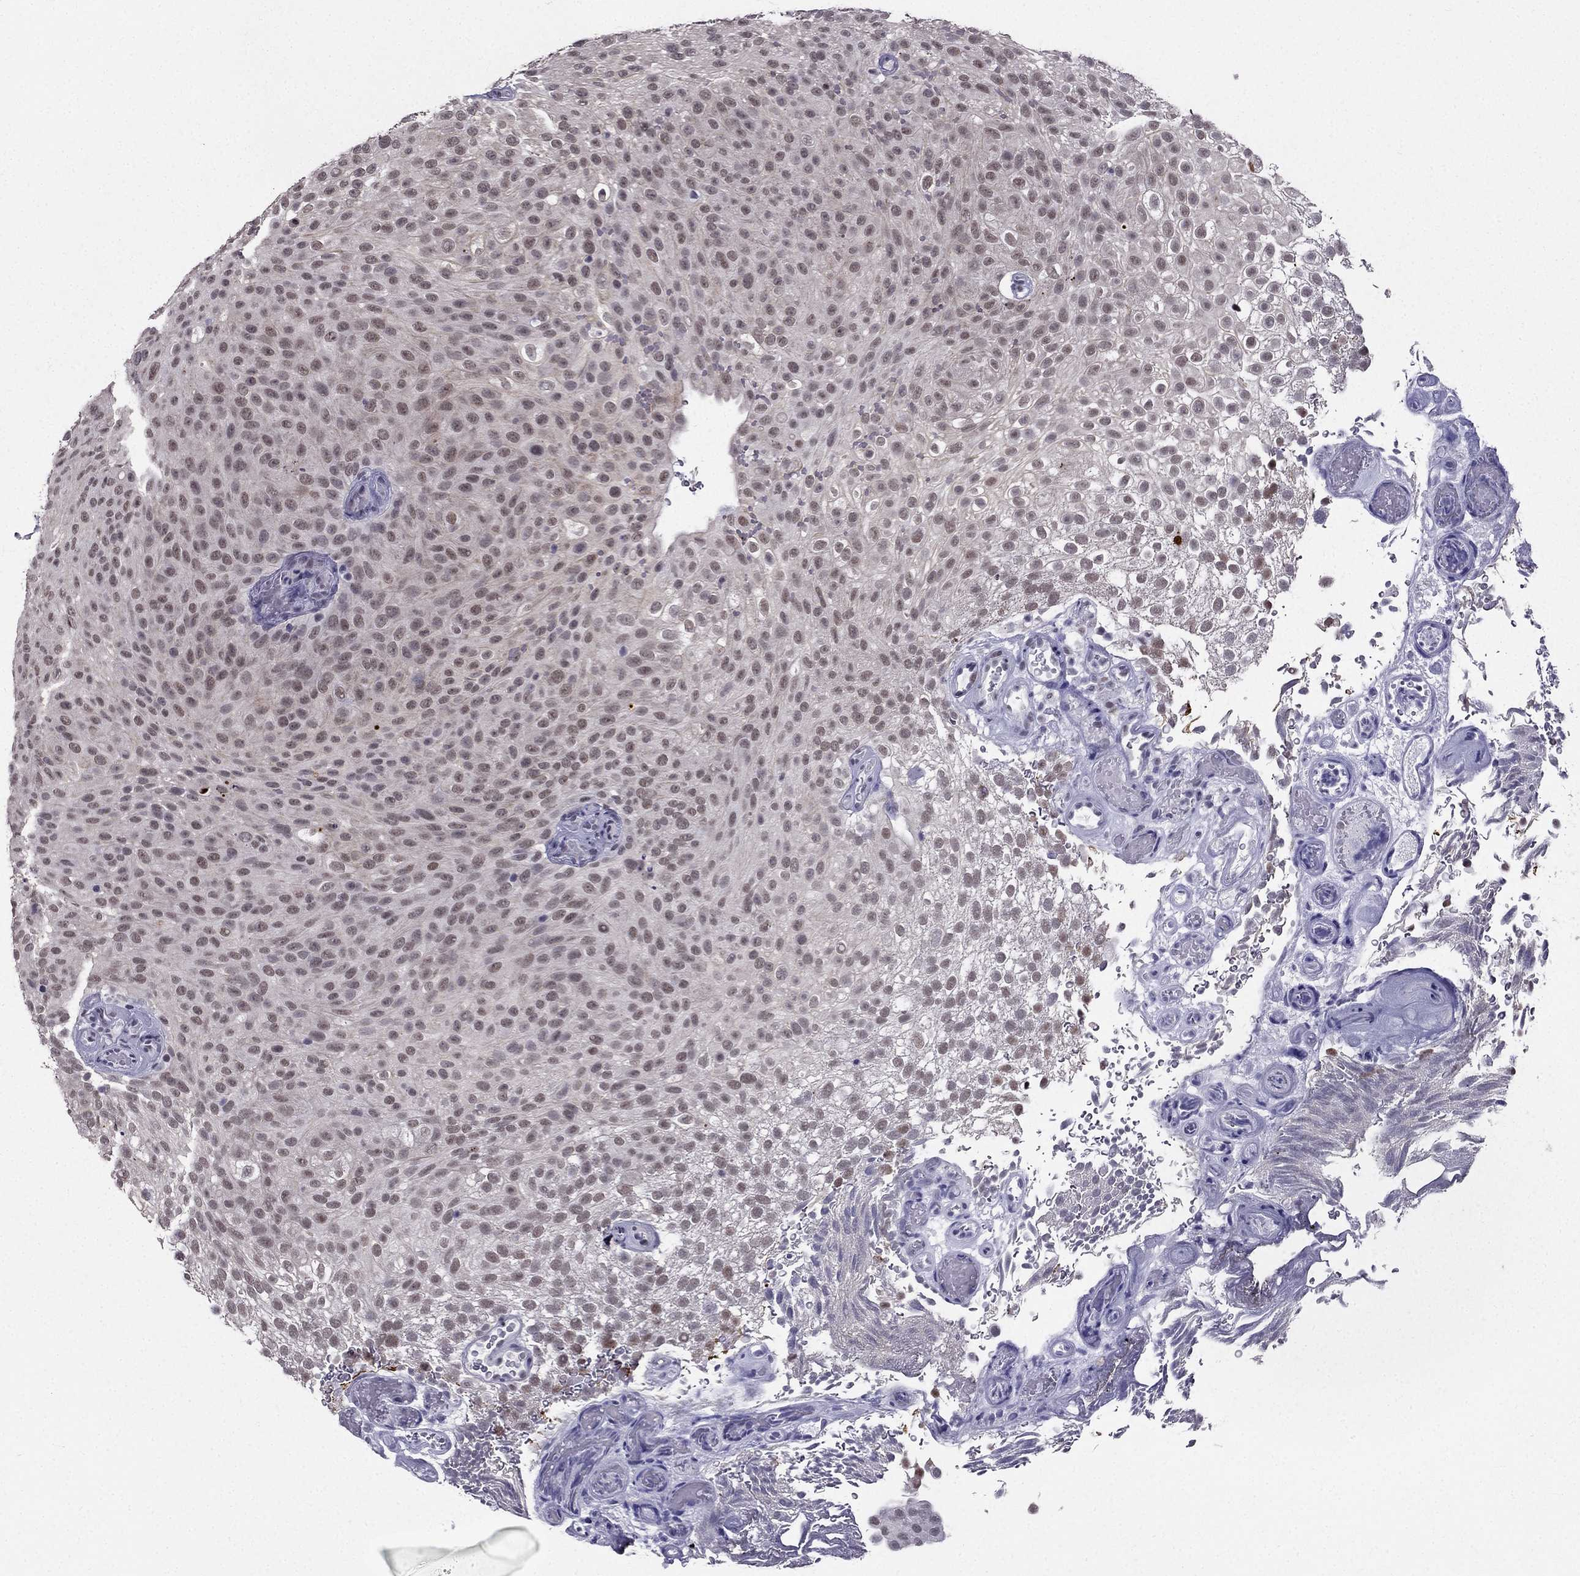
{"staining": {"intensity": "weak", "quantity": "25%-75%", "location": "nuclear"}, "tissue": "urothelial cancer", "cell_type": "Tumor cells", "image_type": "cancer", "snomed": [{"axis": "morphology", "description": "Urothelial carcinoma, Low grade"}, {"axis": "topography", "description": "Urinary bladder"}], "caption": "There is low levels of weak nuclear positivity in tumor cells of urothelial carcinoma (low-grade), as demonstrated by immunohistochemical staining (brown color).", "gene": "ZNF420", "patient": {"sex": "male", "age": 78}}